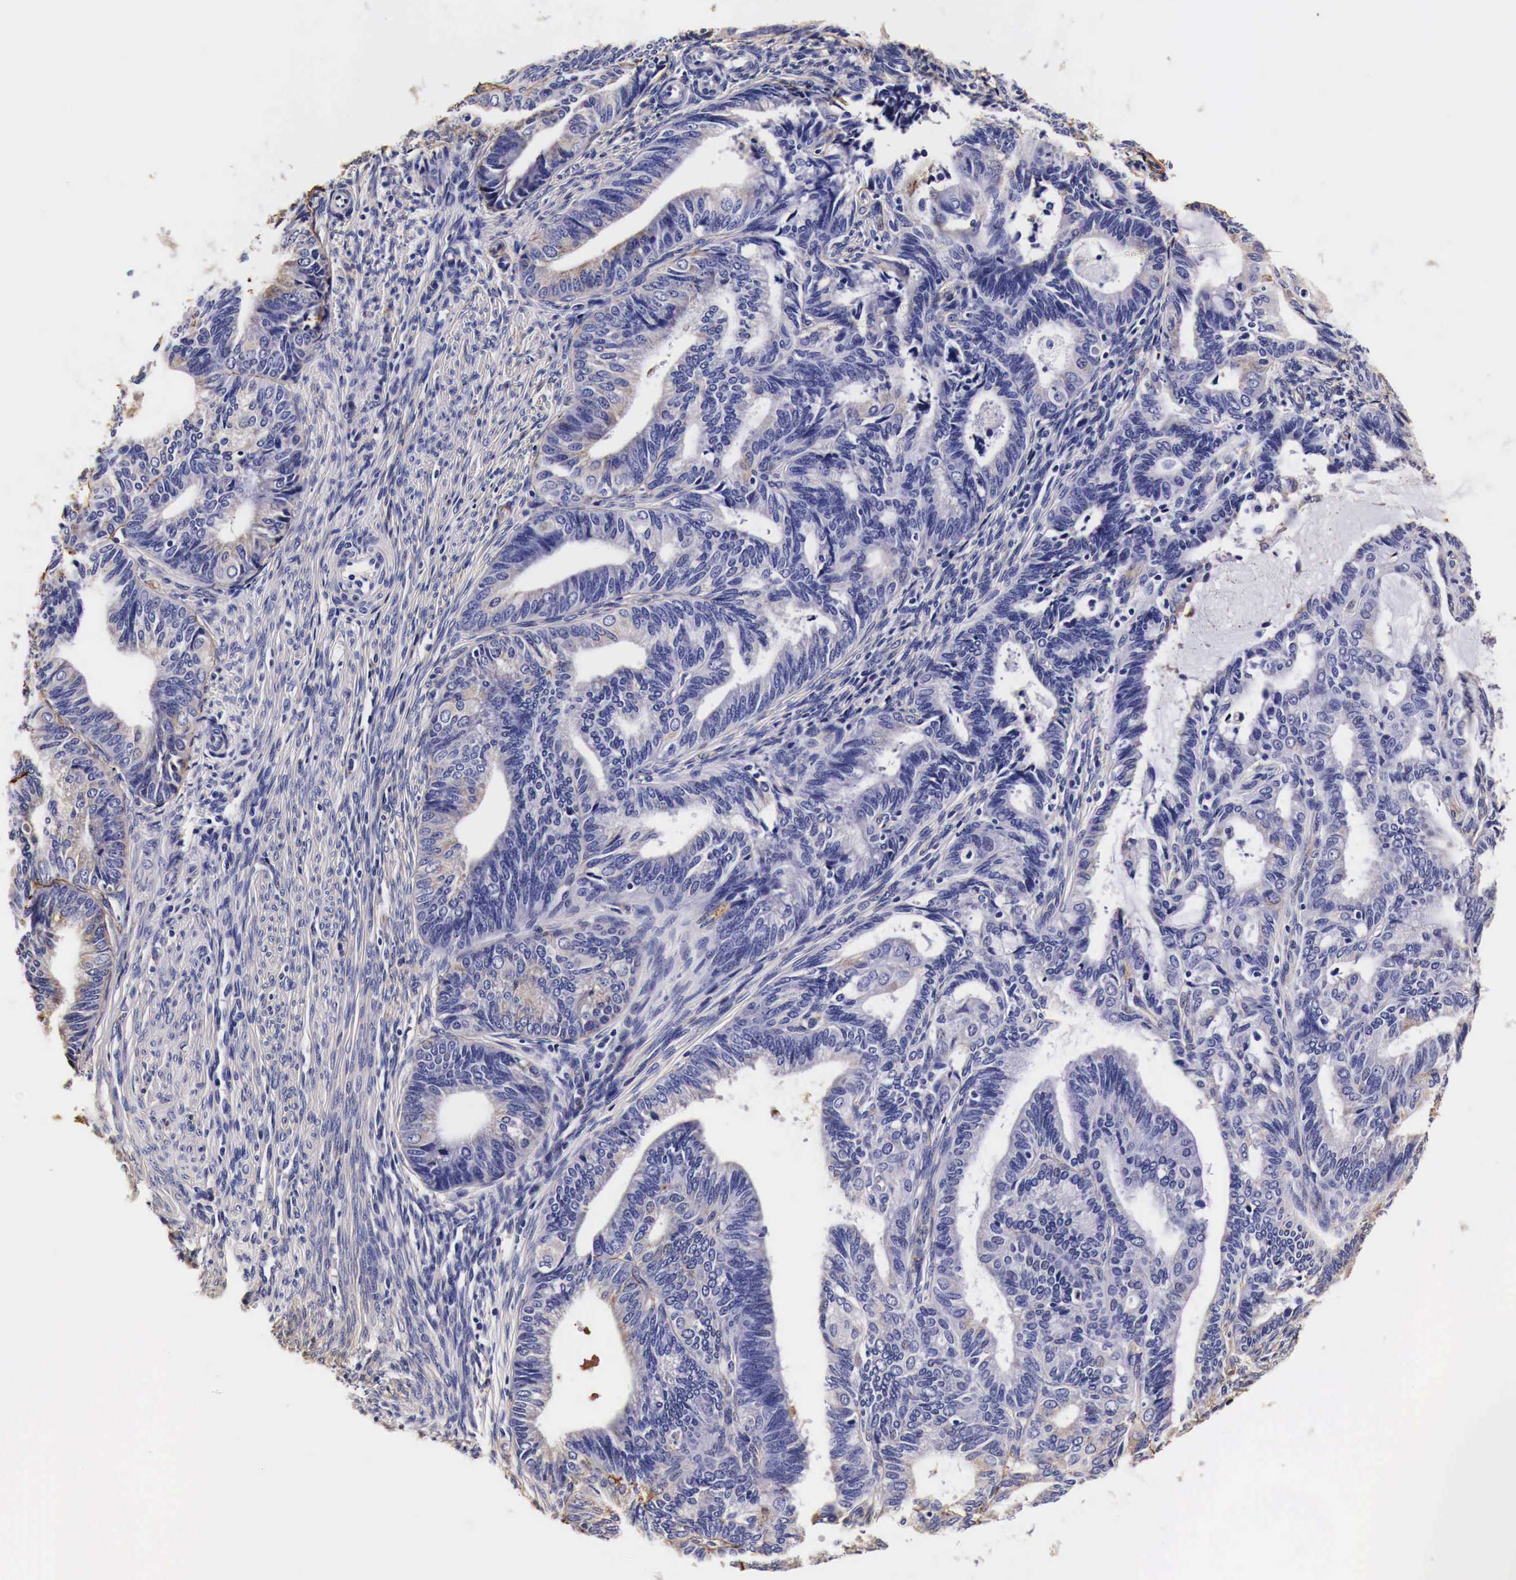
{"staining": {"intensity": "negative", "quantity": "none", "location": "none"}, "tissue": "endometrial cancer", "cell_type": "Tumor cells", "image_type": "cancer", "snomed": [{"axis": "morphology", "description": "Adenocarcinoma, NOS"}, {"axis": "topography", "description": "Endometrium"}], "caption": "High power microscopy histopathology image of an immunohistochemistry (IHC) histopathology image of endometrial adenocarcinoma, revealing no significant positivity in tumor cells.", "gene": "LAMB2", "patient": {"sex": "female", "age": 63}}